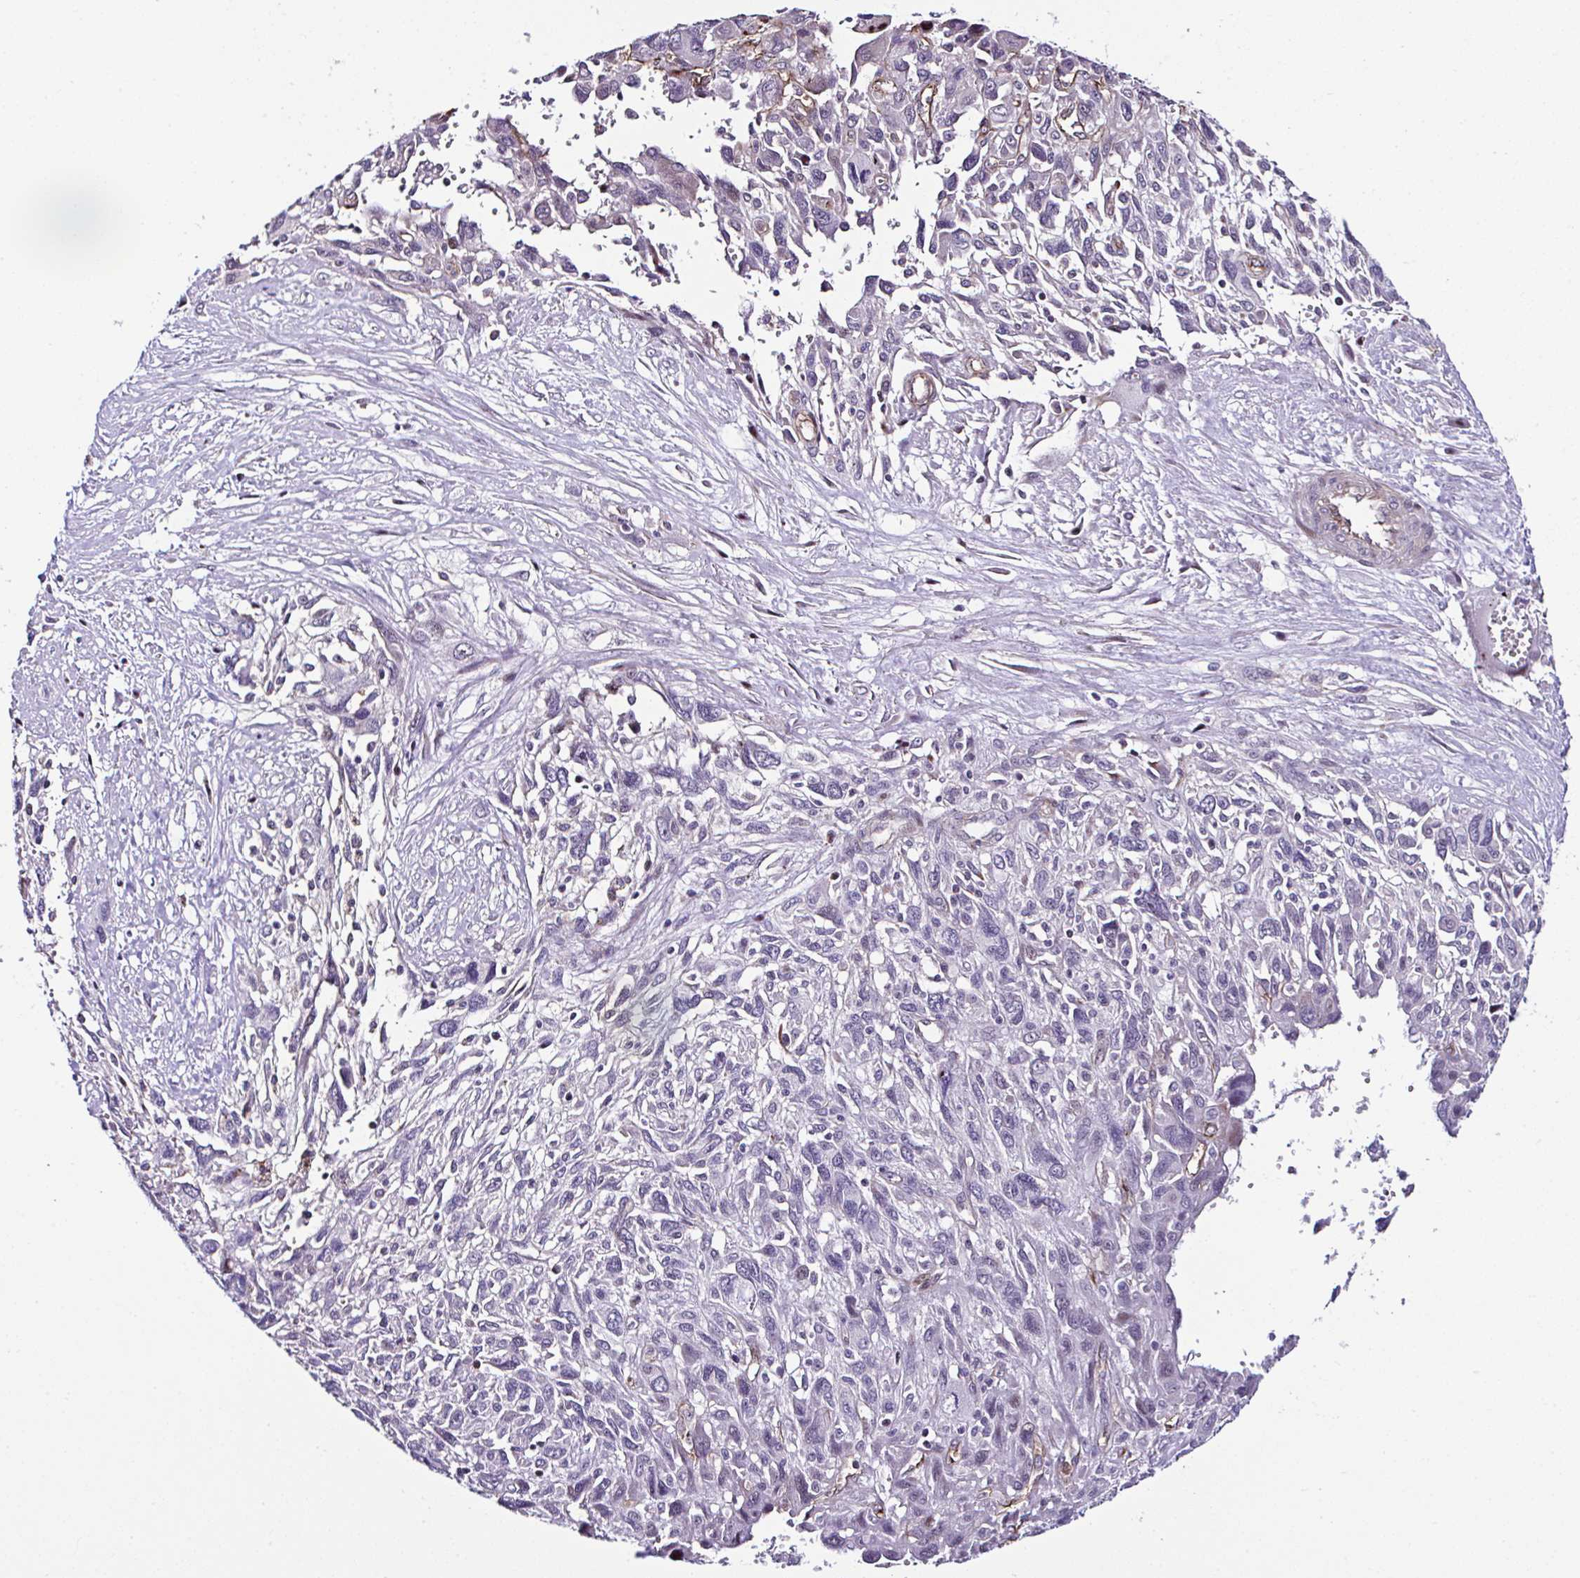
{"staining": {"intensity": "negative", "quantity": "none", "location": "none"}, "tissue": "pancreatic cancer", "cell_type": "Tumor cells", "image_type": "cancer", "snomed": [{"axis": "morphology", "description": "Adenocarcinoma, NOS"}, {"axis": "topography", "description": "Pancreas"}], "caption": "DAB immunohistochemical staining of pancreatic adenocarcinoma exhibits no significant staining in tumor cells.", "gene": "FBXO34", "patient": {"sex": "female", "age": 47}}